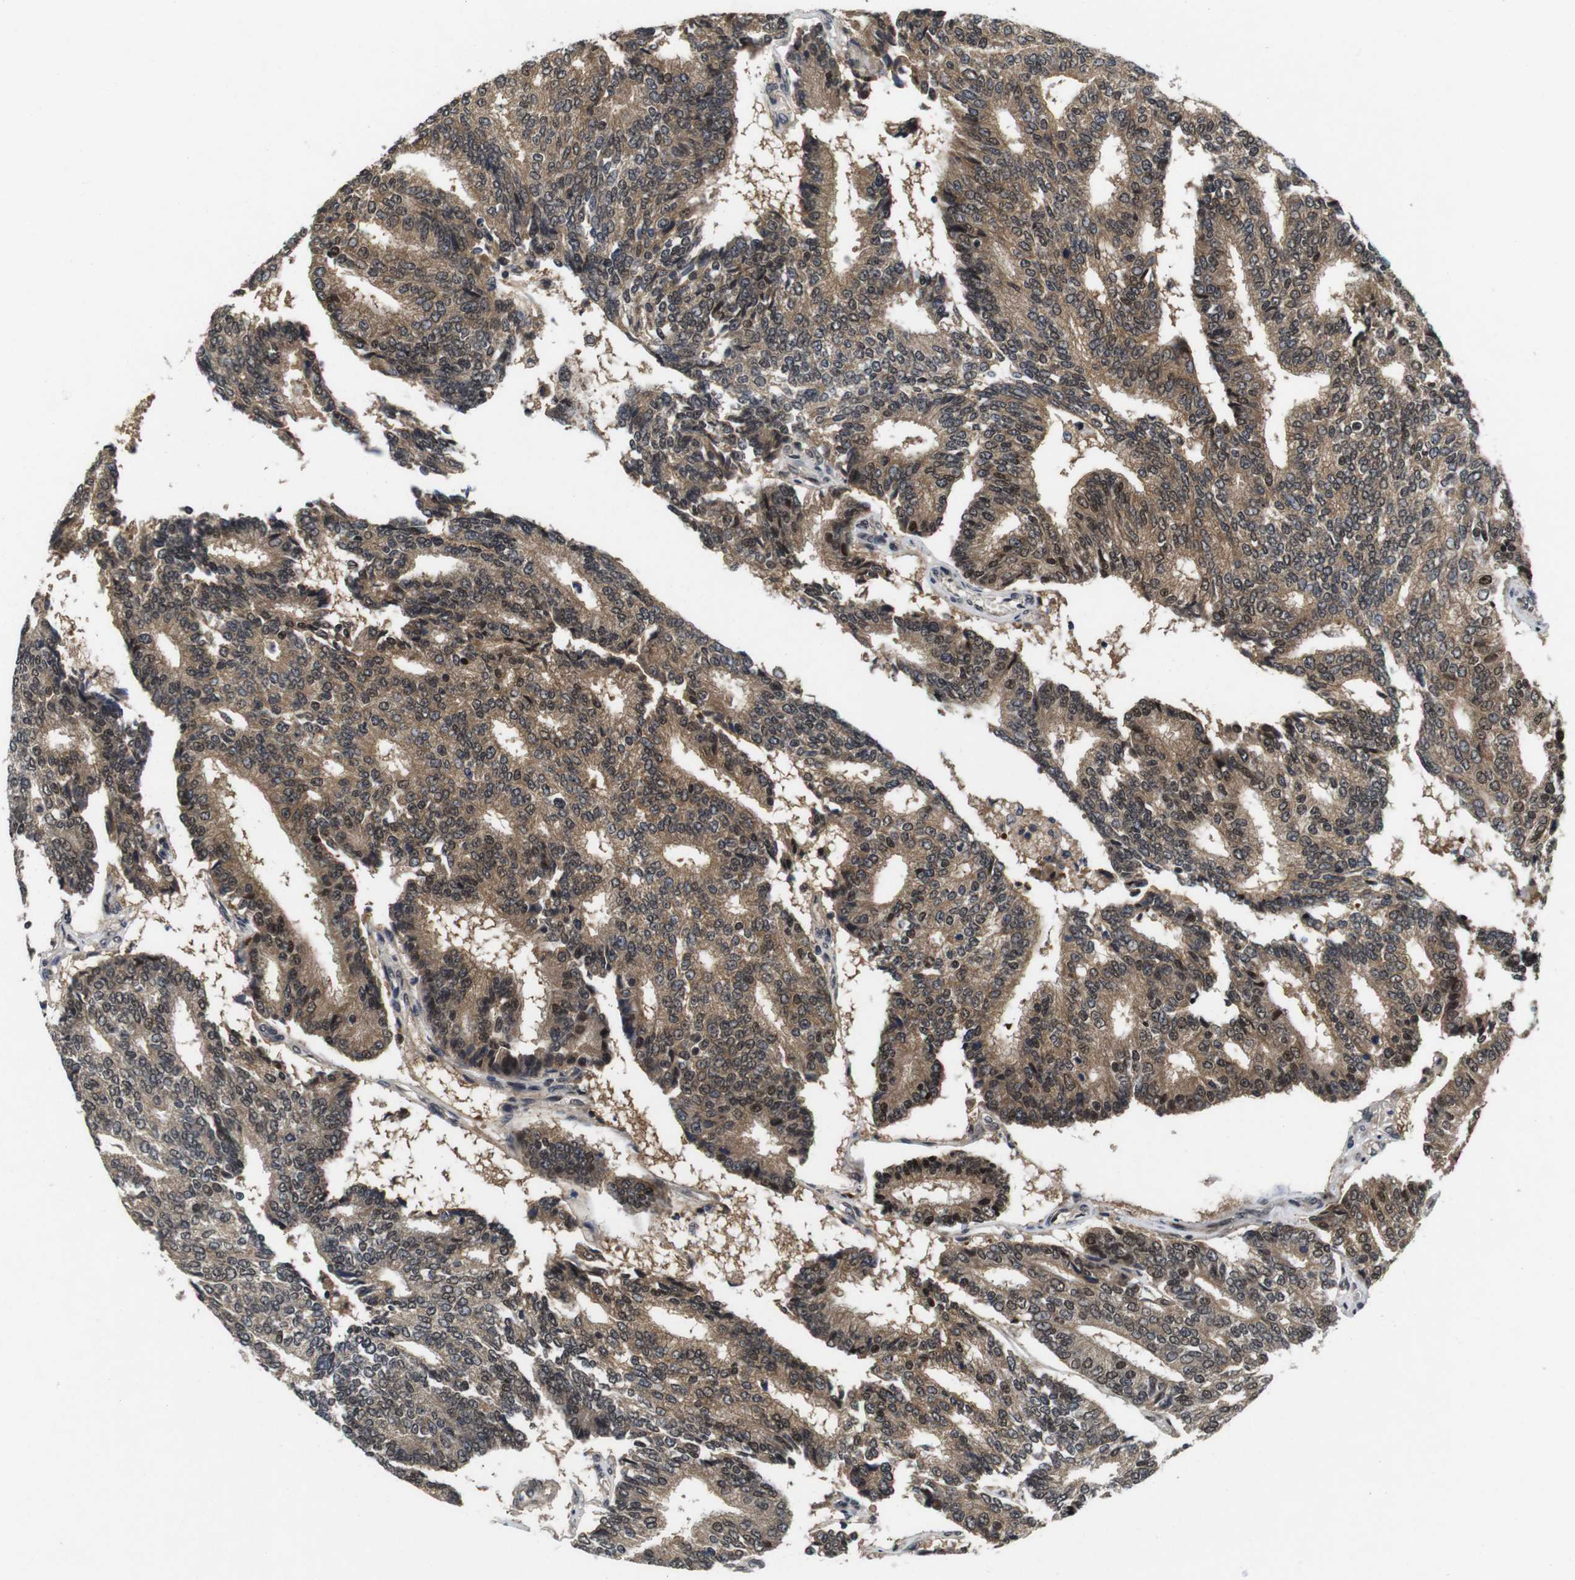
{"staining": {"intensity": "moderate", "quantity": ">75%", "location": "cytoplasmic/membranous"}, "tissue": "prostate cancer", "cell_type": "Tumor cells", "image_type": "cancer", "snomed": [{"axis": "morphology", "description": "Adenocarcinoma, High grade"}, {"axis": "topography", "description": "Prostate"}], "caption": "The histopathology image reveals staining of prostate adenocarcinoma (high-grade), revealing moderate cytoplasmic/membranous protein expression (brown color) within tumor cells.", "gene": "ZBTB46", "patient": {"sex": "male", "age": 55}}